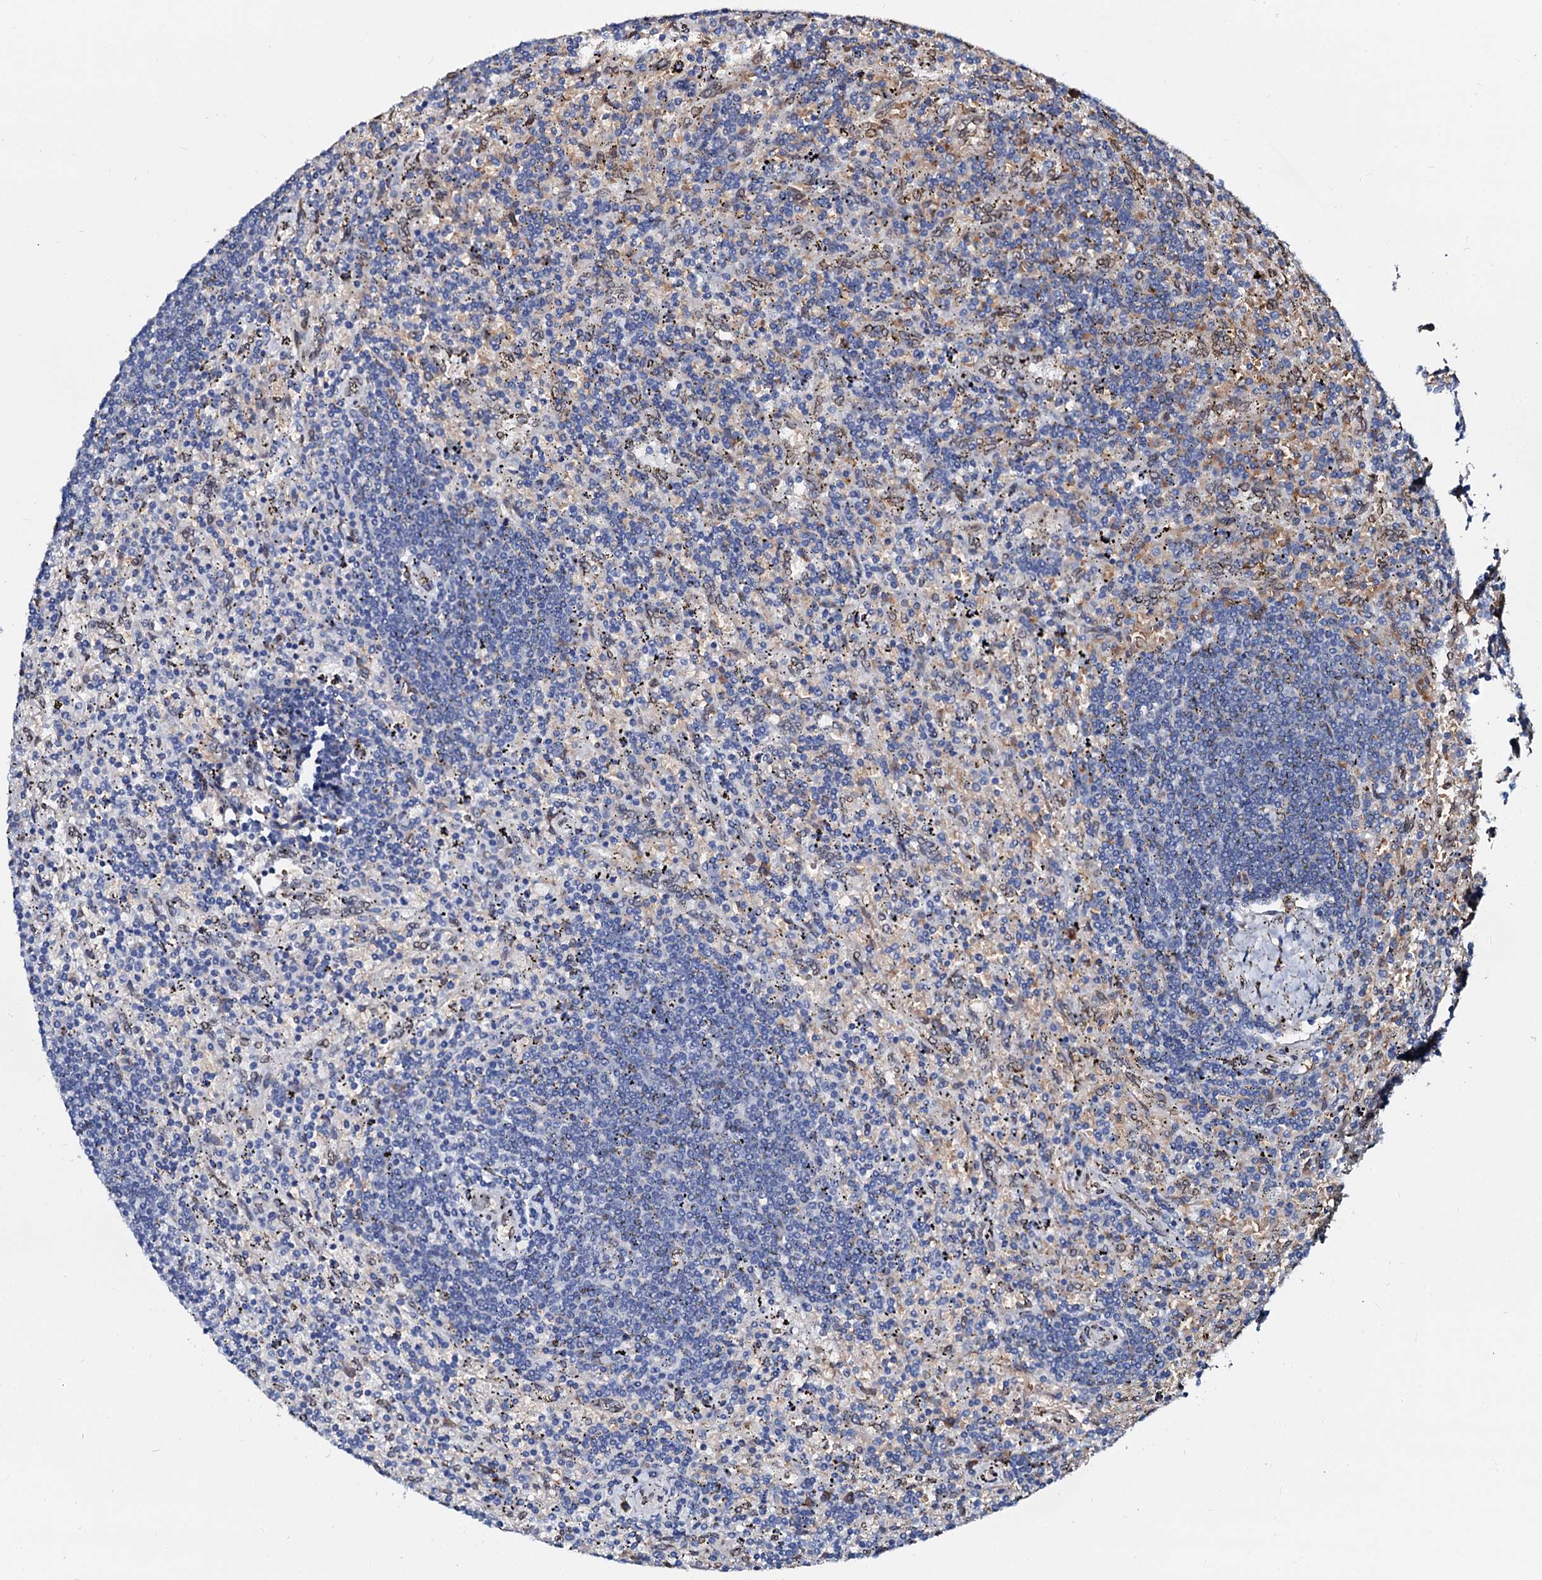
{"staining": {"intensity": "negative", "quantity": "none", "location": "none"}, "tissue": "lymphoma", "cell_type": "Tumor cells", "image_type": "cancer", "snomed": [{"axis": "morphology", "description": "Malignant lymphoma, non-Hodgkin's type, Low grade"}, {"axis": "topography", "description": "Spleen"}], "caption": "A histopathology image of malignant lymphoma, non-Hodgkin's type (low-grade) stained for a protein displays no brown staining in tumor cells. (DAB immunohistochemistry (IHC) visualized using brightfield microscopy, high magnification).", "gene": "NRP2", "patient": {"sex": "male", "age": 76}}